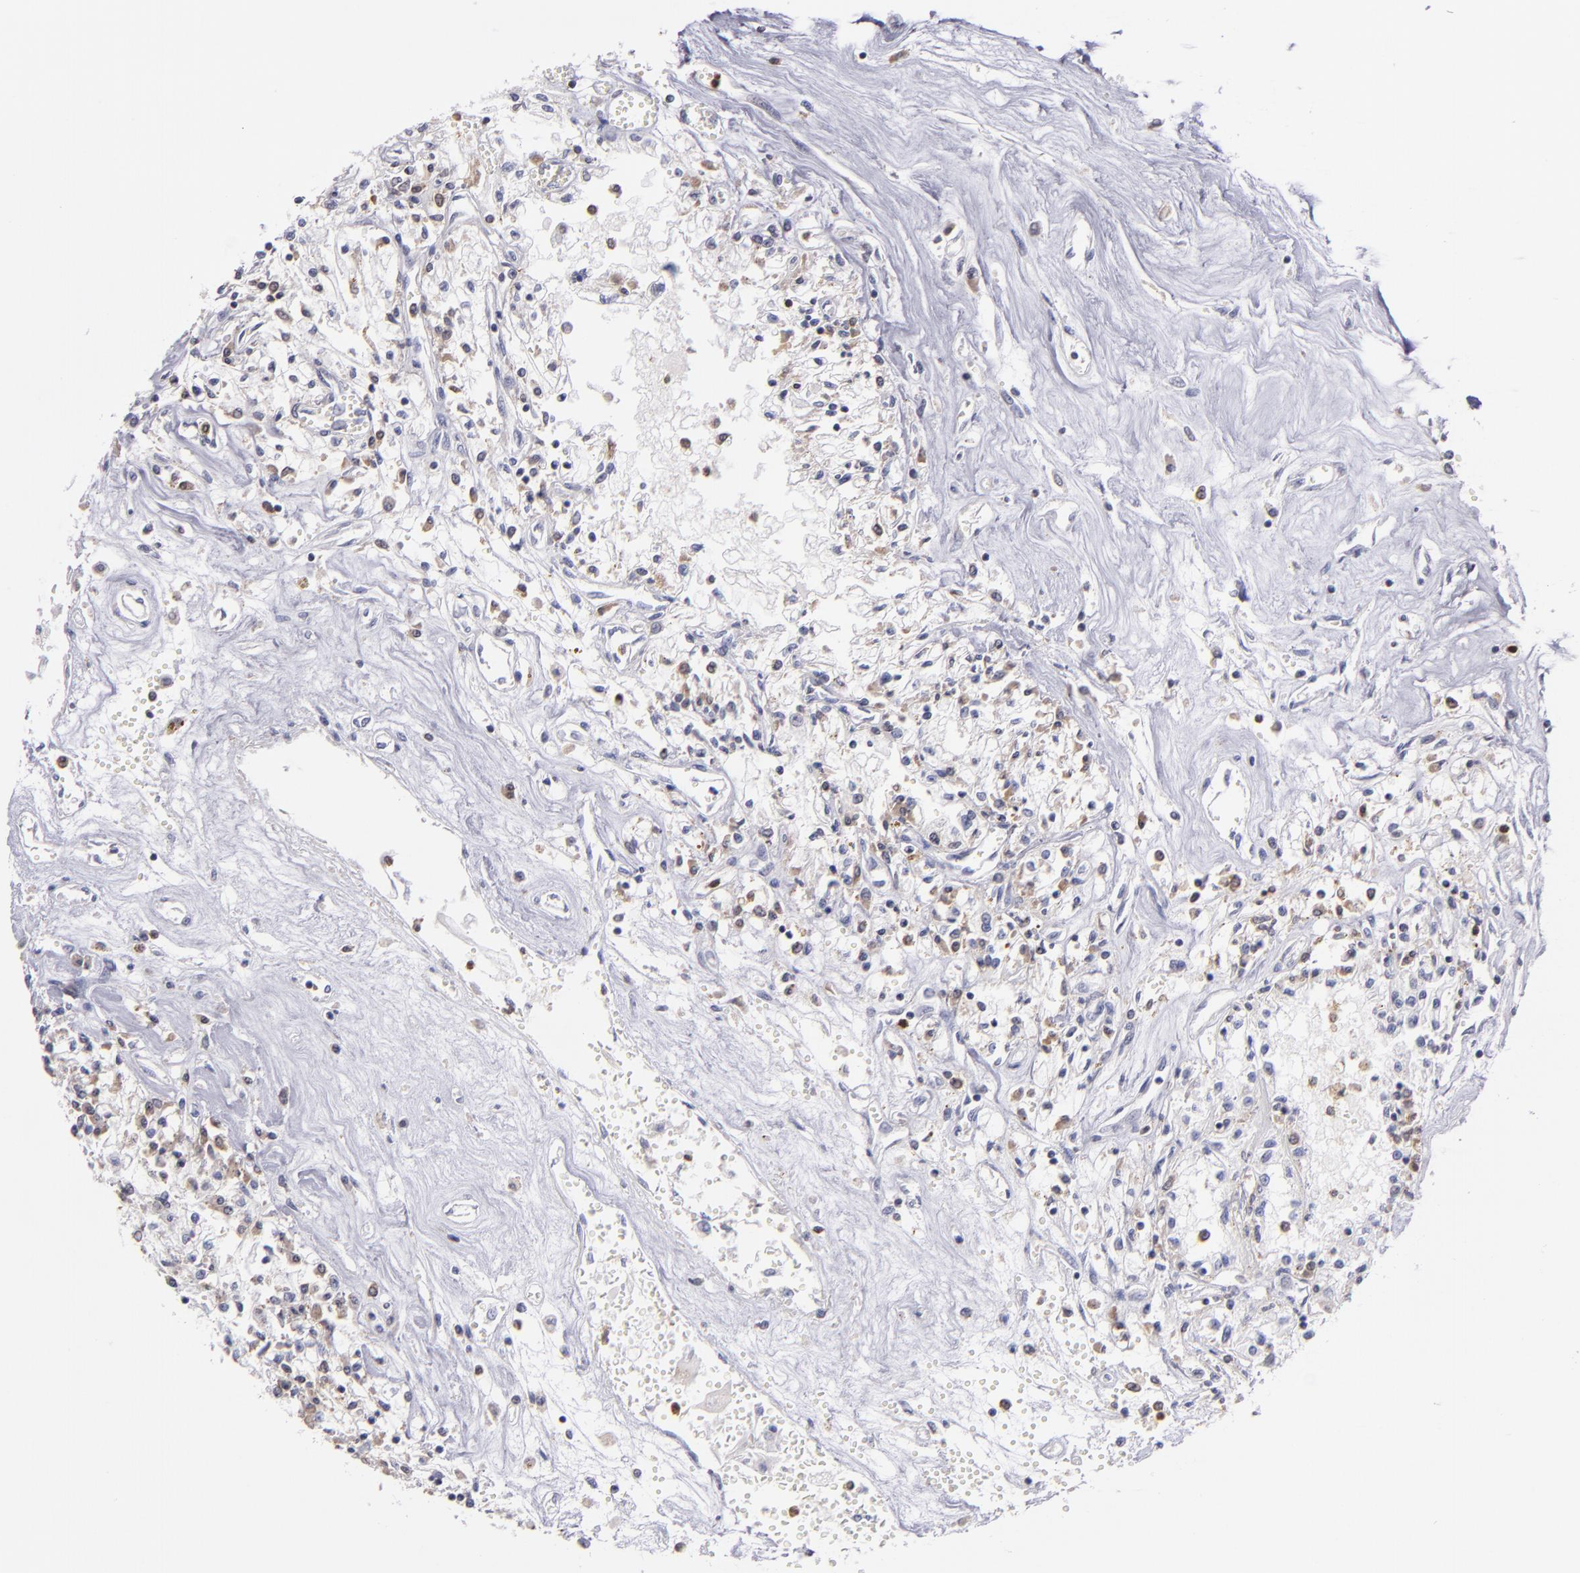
{"staining": {"intensity": "negative", "quantity": "none", "location": "none"}, "tissue": "renal cancer", "cell_type": "Tumor cells", "image_type": "cancer", "snomed": [{"axis": "morphology", "description": "Adenocarcinoma, NOS"}, {"axis": "topography", "description": "Kidney"}], "caption": "Immunohistochemical staining of human renal adenocarcinoma reveals no significant expression in tumor cells.", "gene": "PRKCD", "patient": {"sex": "male", "age": 78}}